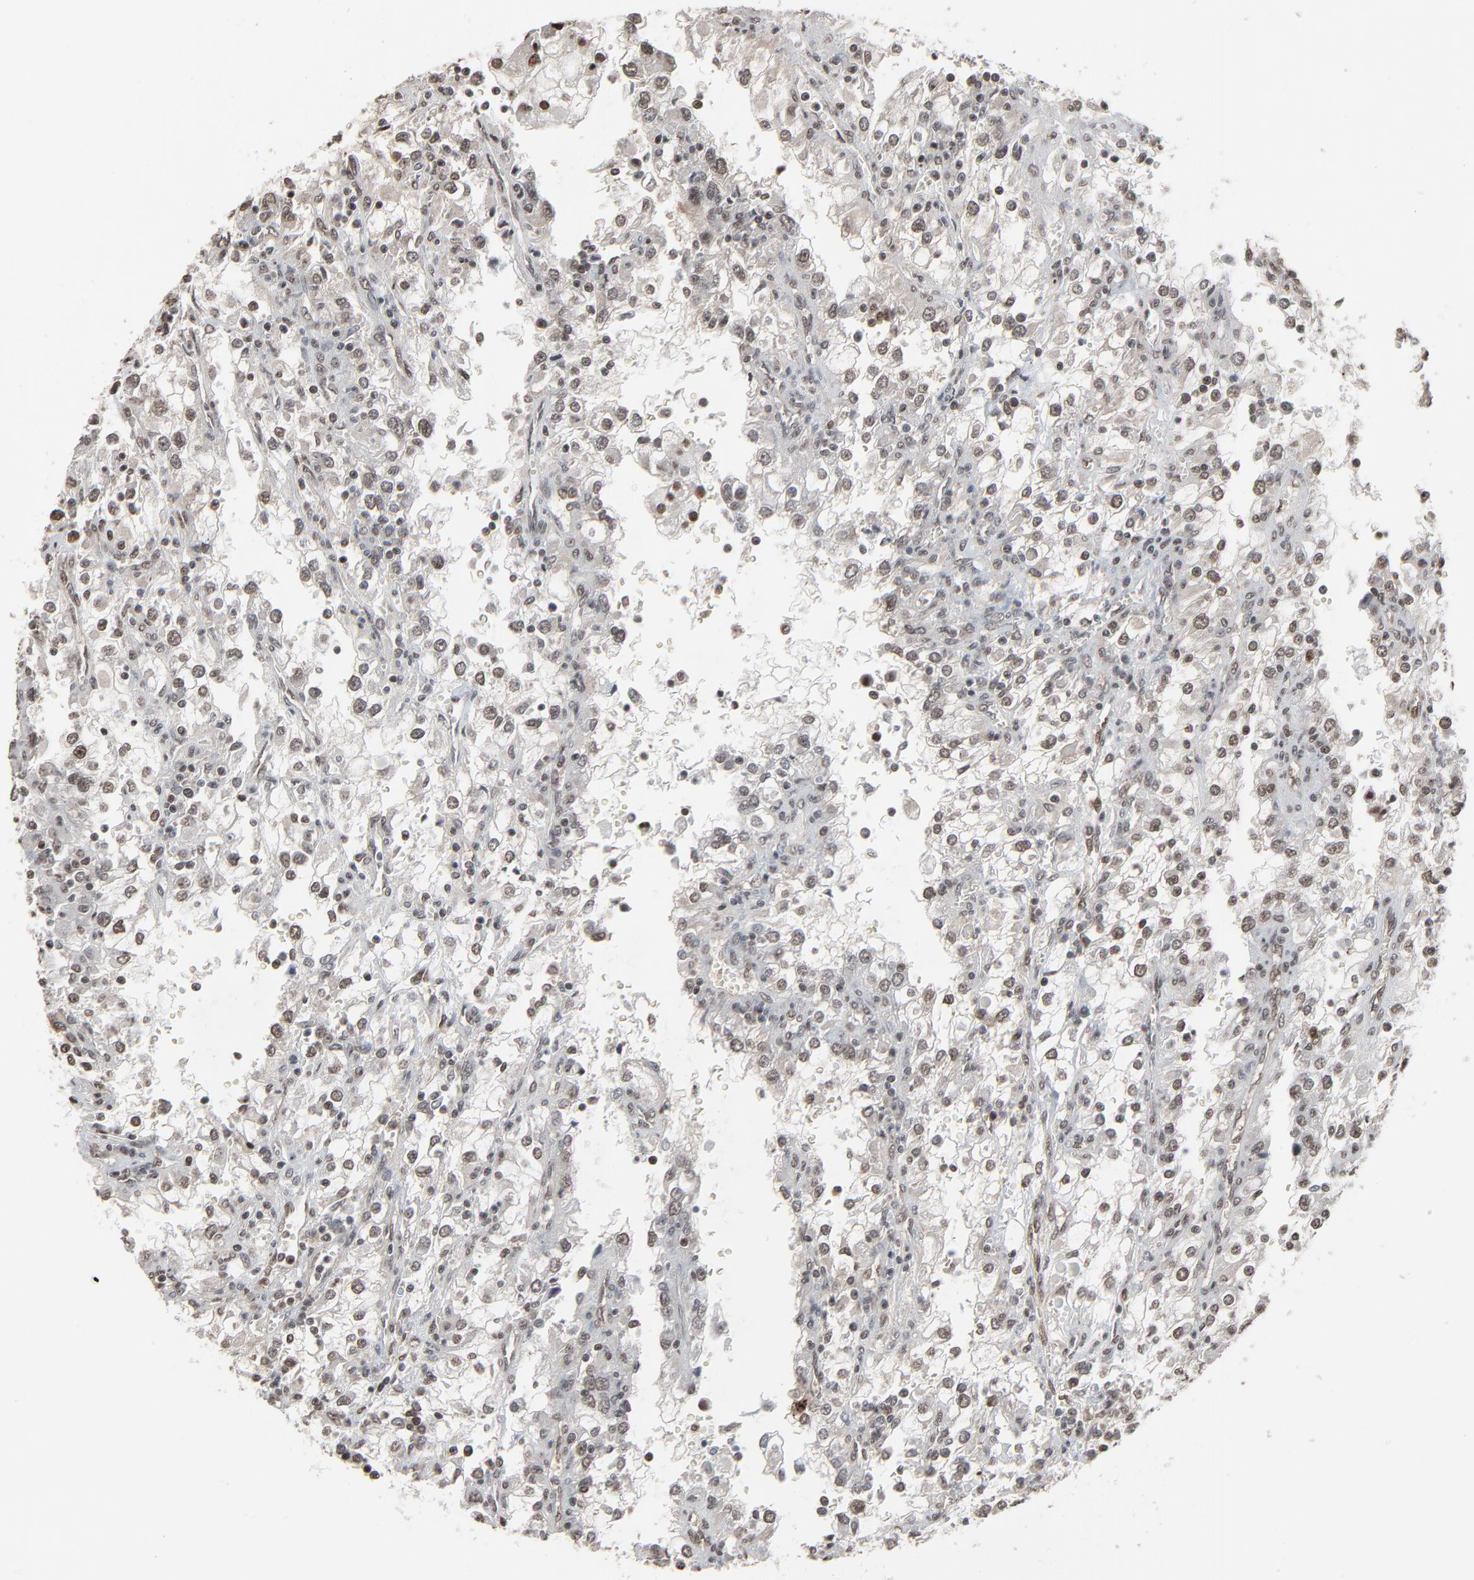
{"staining": {"intensity": "moderate", "quantity": "25%-75%", "location": "cytoplasmic/membranous,nuclear"}, "tissue": "renal cancer", "cell_type": "Tumor cells", "image_type": "cancer", "snomed": [{"axis": "morphology", "description": "Adenocarcinoma, NOS"}, {"axis": "topography", "description": "Kidney"}], "caption": "This histopathology image exhibits immunohistochemistry (IHC) staining of renal cancer (adenocarcinoma), with medium moderate cytoplasmic/membranous and nuclear staining in about 25%-75% of tumor cells.", "gene": "MEIS2", "patient": {"sex": "female", "age": 52}}